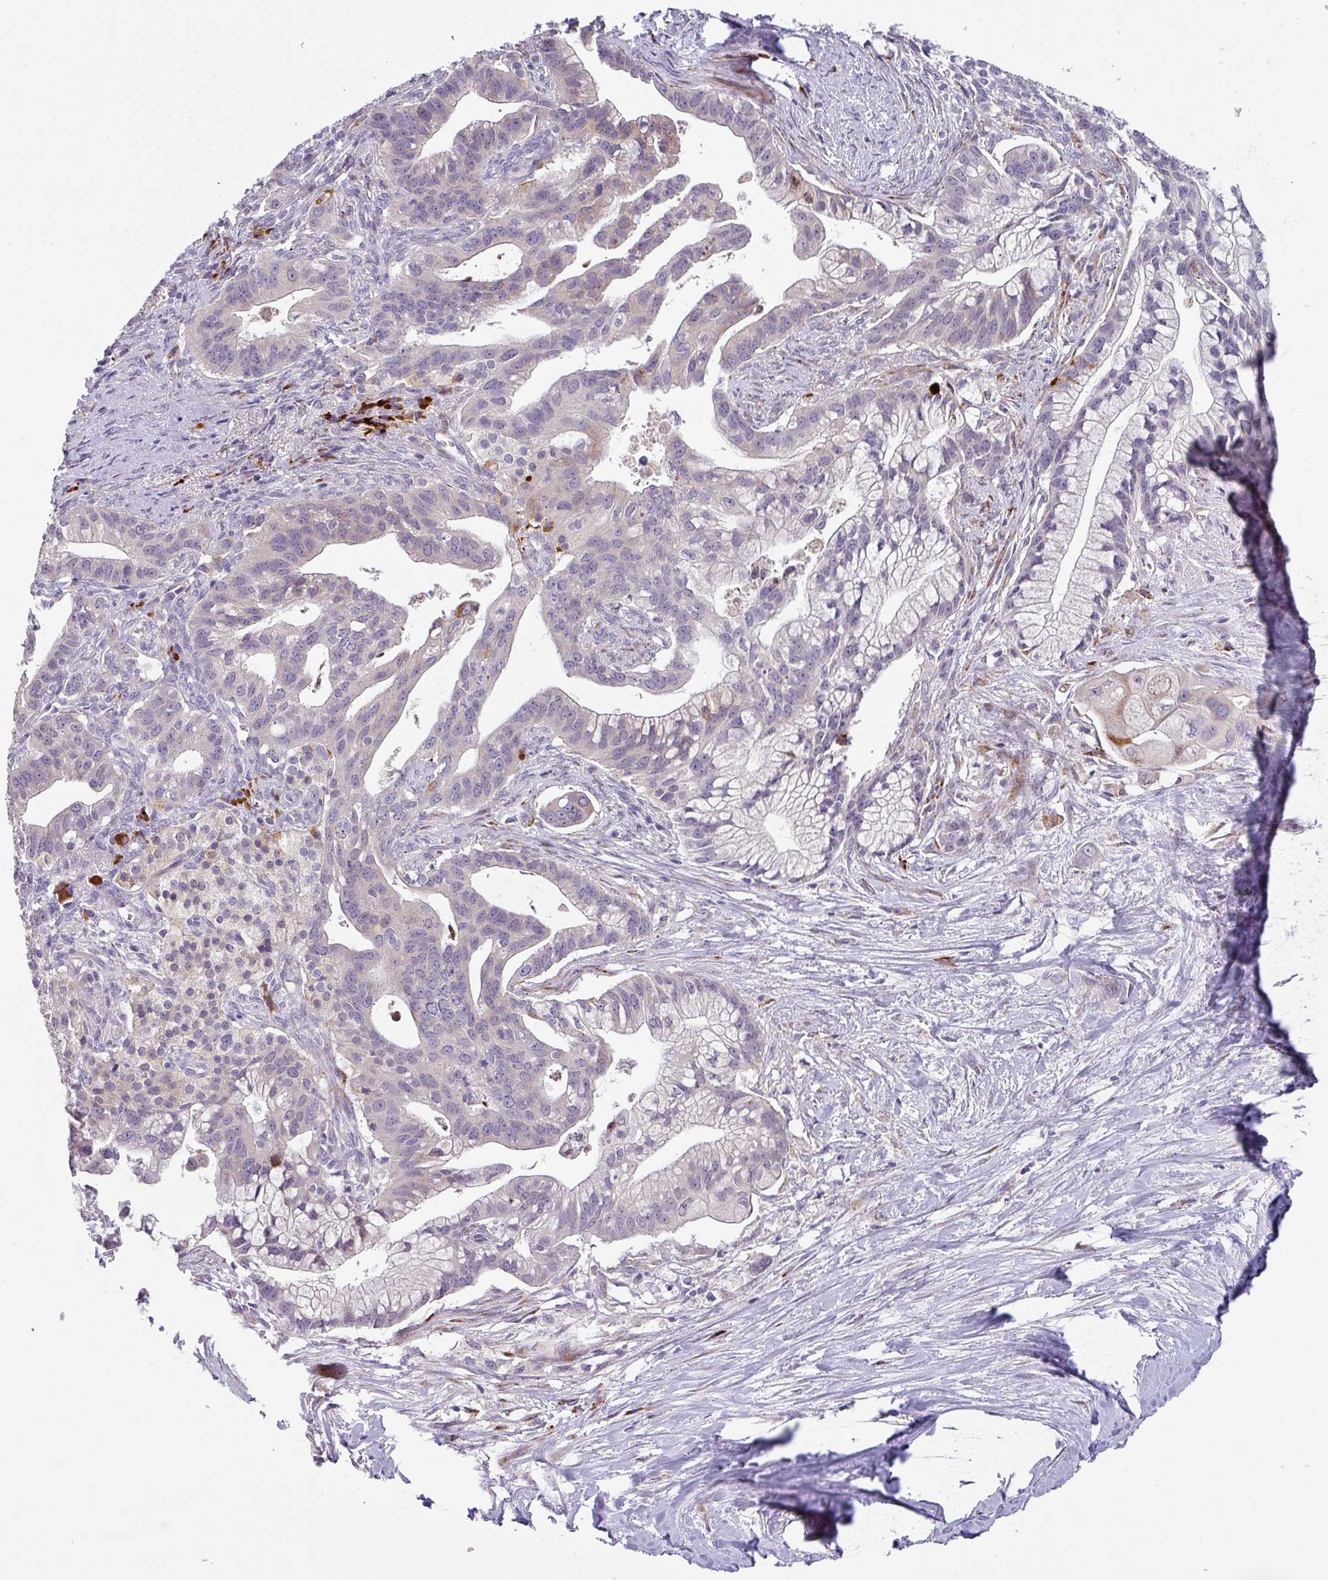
{"staining": {"intensity": "negative", "quantity": "none", "location": "none"}, "tissue": "pancreatic cancer", "cell_type": "Tumor cells", "image_type": "cancer", "snomed": [{"axis": "morphology", "description": "Adenocarcinoma, NOS"}, {"axis": "topography", "description": "Pancreas"}], "caption": "Micrograph shows no significant protein positivity in tumor cells of pancreatic cancer (adenocarcinoma). The staining is performed using DAB brown chromogen with nuclei counter-stained in using hematoxylin.", "gene": "KLHL3", "patient": {"sex": "male", "age": 68}}